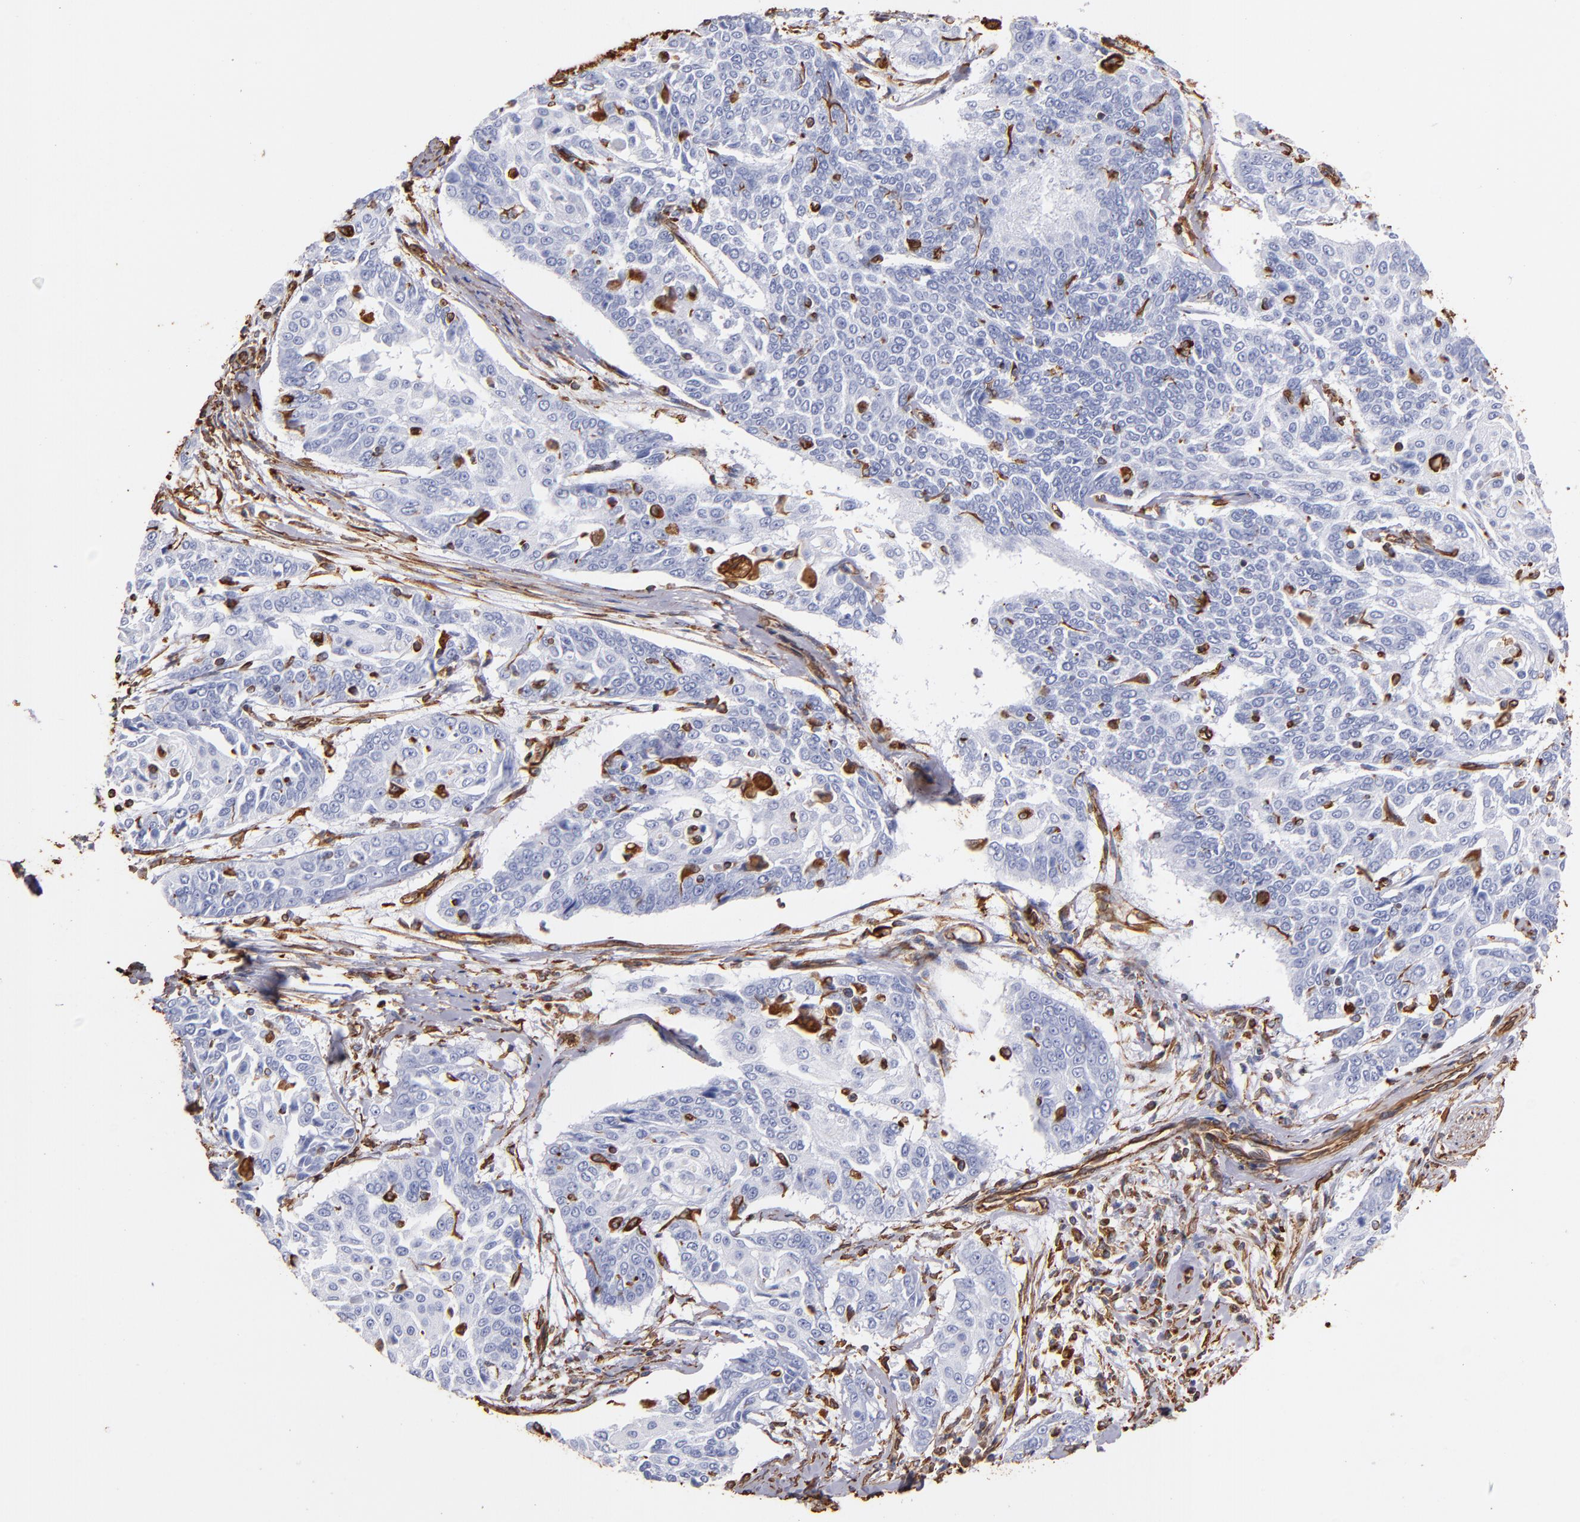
{"staining": {"intensity": "strong", "quantity": "<25%", "location": "cytoplasmic/membranous,nuclear"}, "tissue": "cervical cancer", "cell_type": "Tumor cells", "image_type": "cancer", "snomed": [{"axis": "morphology", "description": "Squamous cell carcinoma, NOS"}, {"axis": "topography", "description": "Cervix"}], "caption": "High-power microscopy captured an immunohistochemistry (IHC) histopathology image of cervical cancer (squamous cell carcinoma), revealing strong cytoplasmic/membranous and nuclear staining in approximately <25% of tumor cells.", "gene": "VIM", "patient": {"sex": "female", "age": 64}}